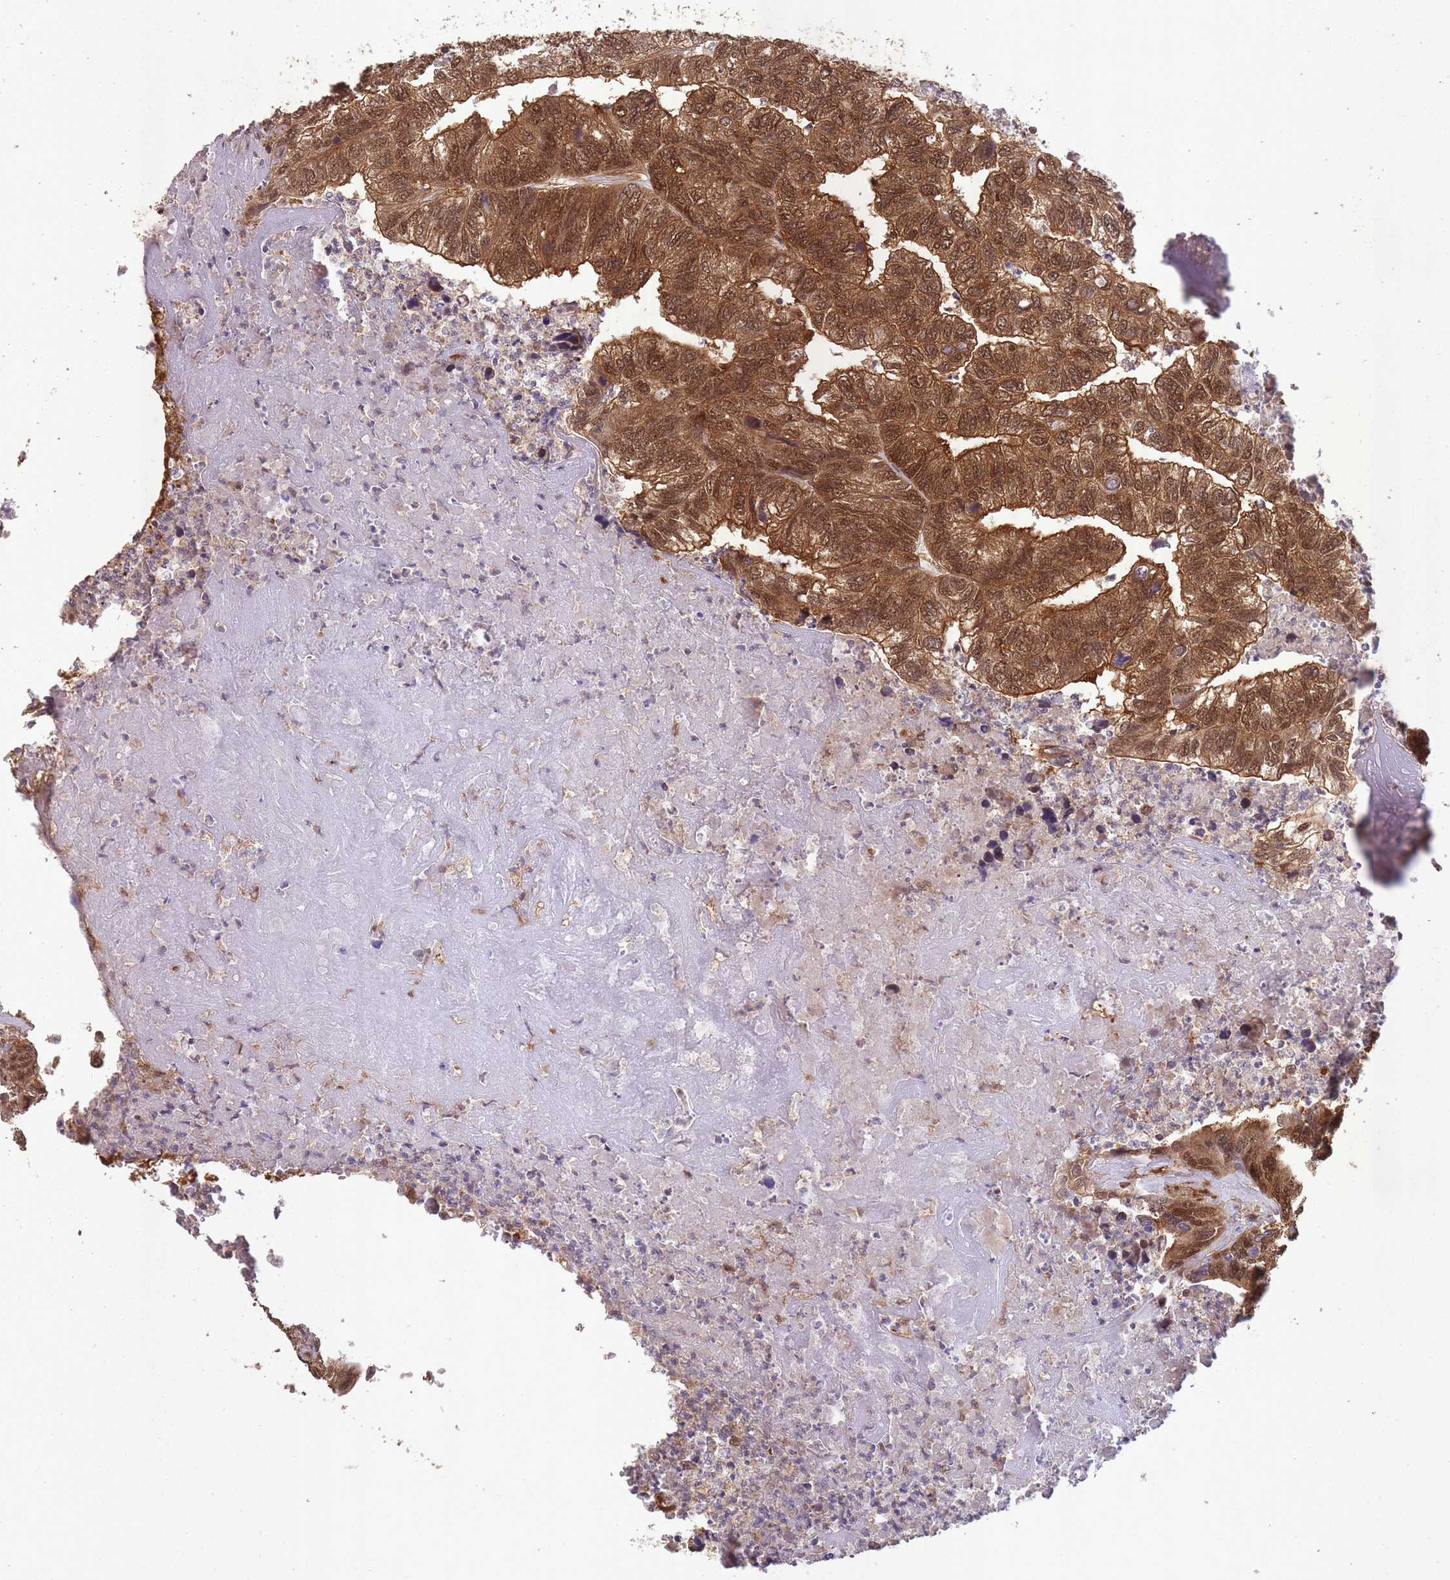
{"staining": {"intensity": "moderate", "quantity": ">75%", "location": "cytoplasmic/membranous,nuclear"}, "tissue": "colorectal cancer", "cell_type": "Tumor cells", "image_type": "cancer", "snomed": [{"axis": "morphology", "description": "Adenocarcinoma, NOS"}, {"axis": "topography", "description": "Colon"}], "caption": "Moderate cytoplasmic/membranous and nuclear protein staining is seen in approximately >75% of tumor cells in colorectal cancer.", "gene": "PPP6R3", "patient": {"sex": "female", "age": 67}}